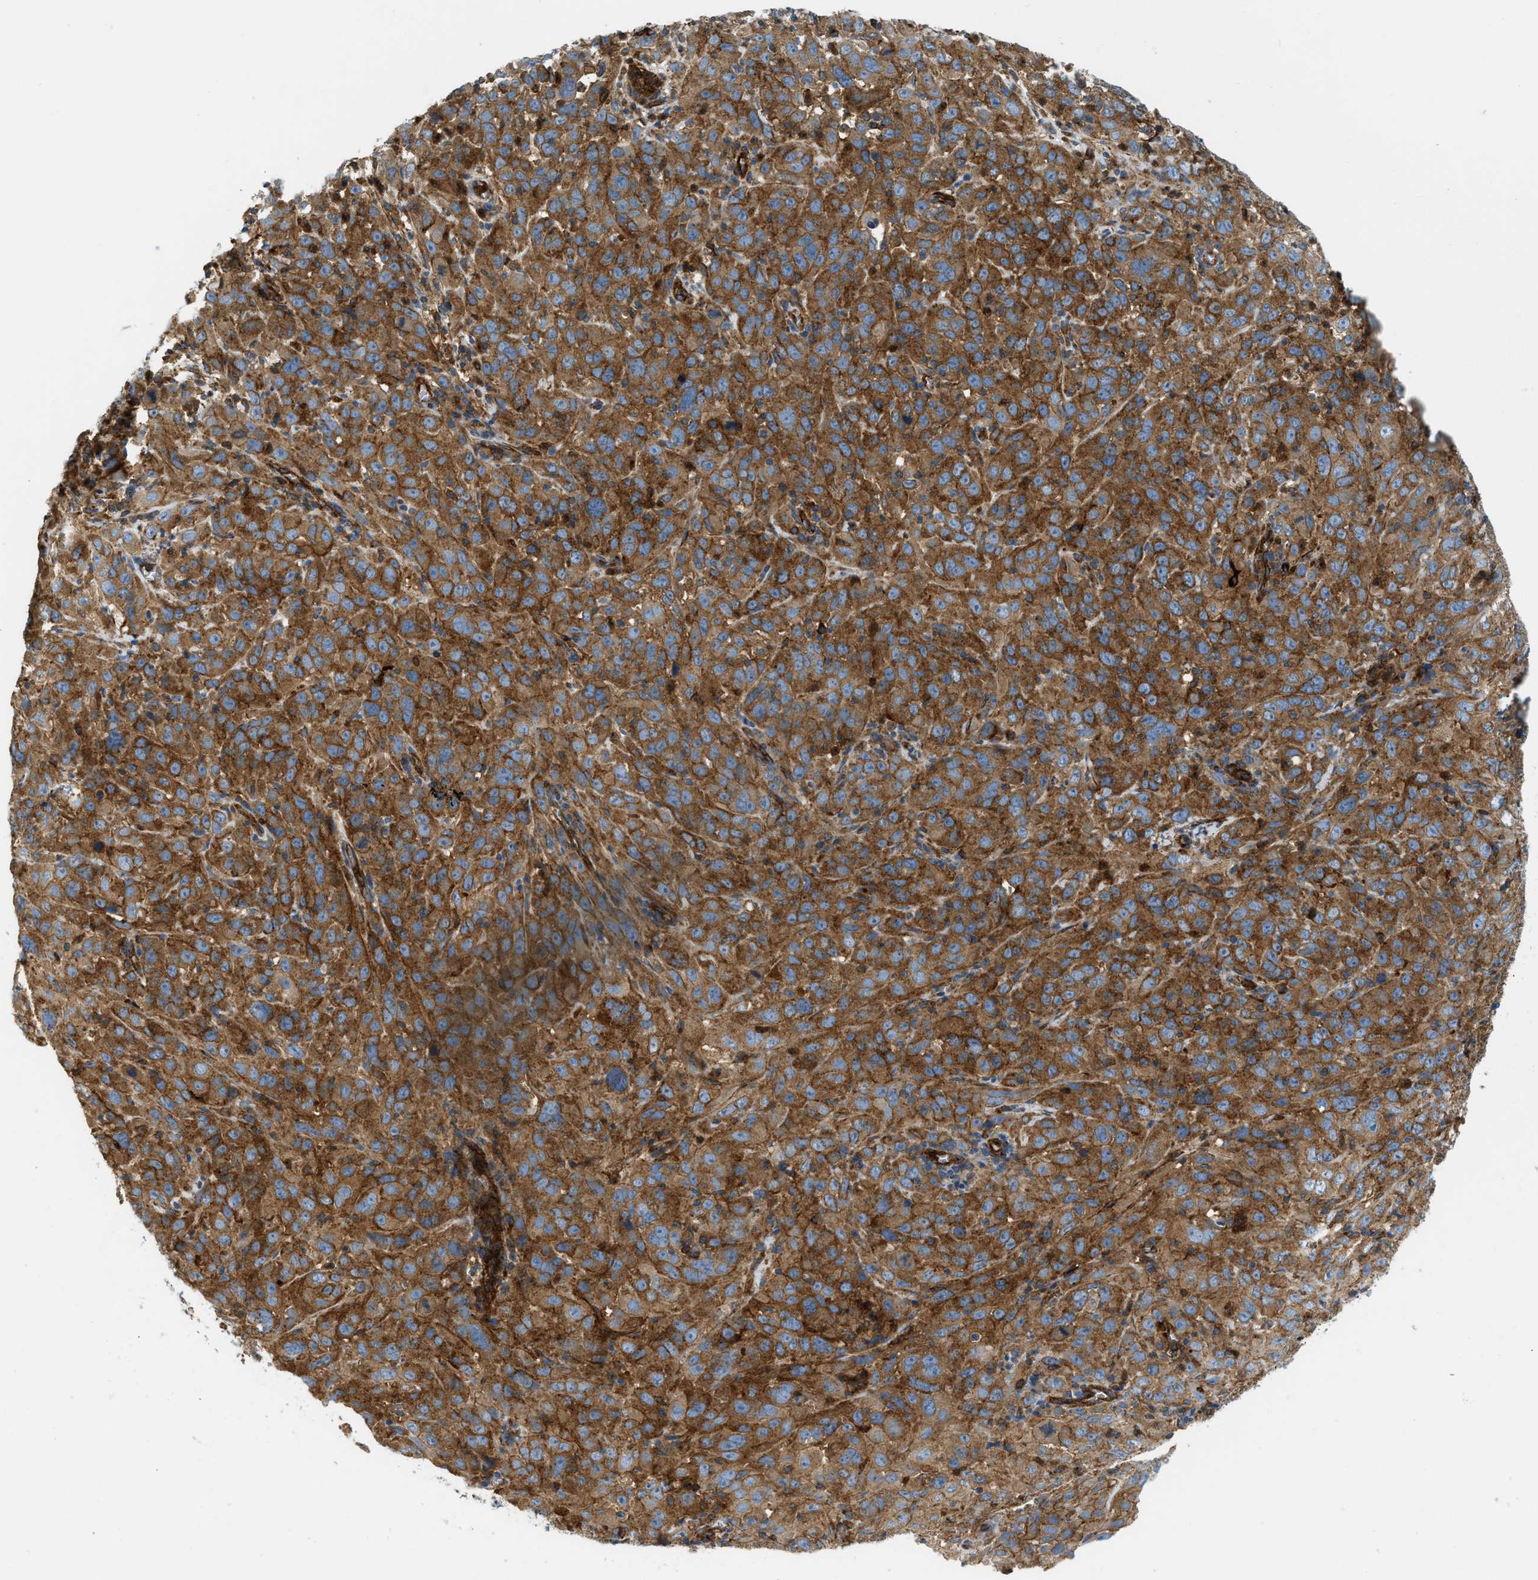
{"staining": {"intensity": "strong", "quantity": ">75%", "location": "cytoplasmic/membranous"}, "tissue": "cervical cancer", "cell_type": "Tumor cells", "image_type": "cancer", "snomed": [{"axis": "morphology", "description": "Squamous cell carcinoma, NOS"}, {"axis": "topography", "description": "Cervix"}], "caption": "The image exhibits a brown stain indicating the presence of a protein in the cytoplasmic/membranous of tumor cells in cervical squamous cell carcinoma. The protein is shown in brown color, while the nuclei are stained blue.", "gene": "HIP1", "patient": {"sex": "female", "age": 32}}